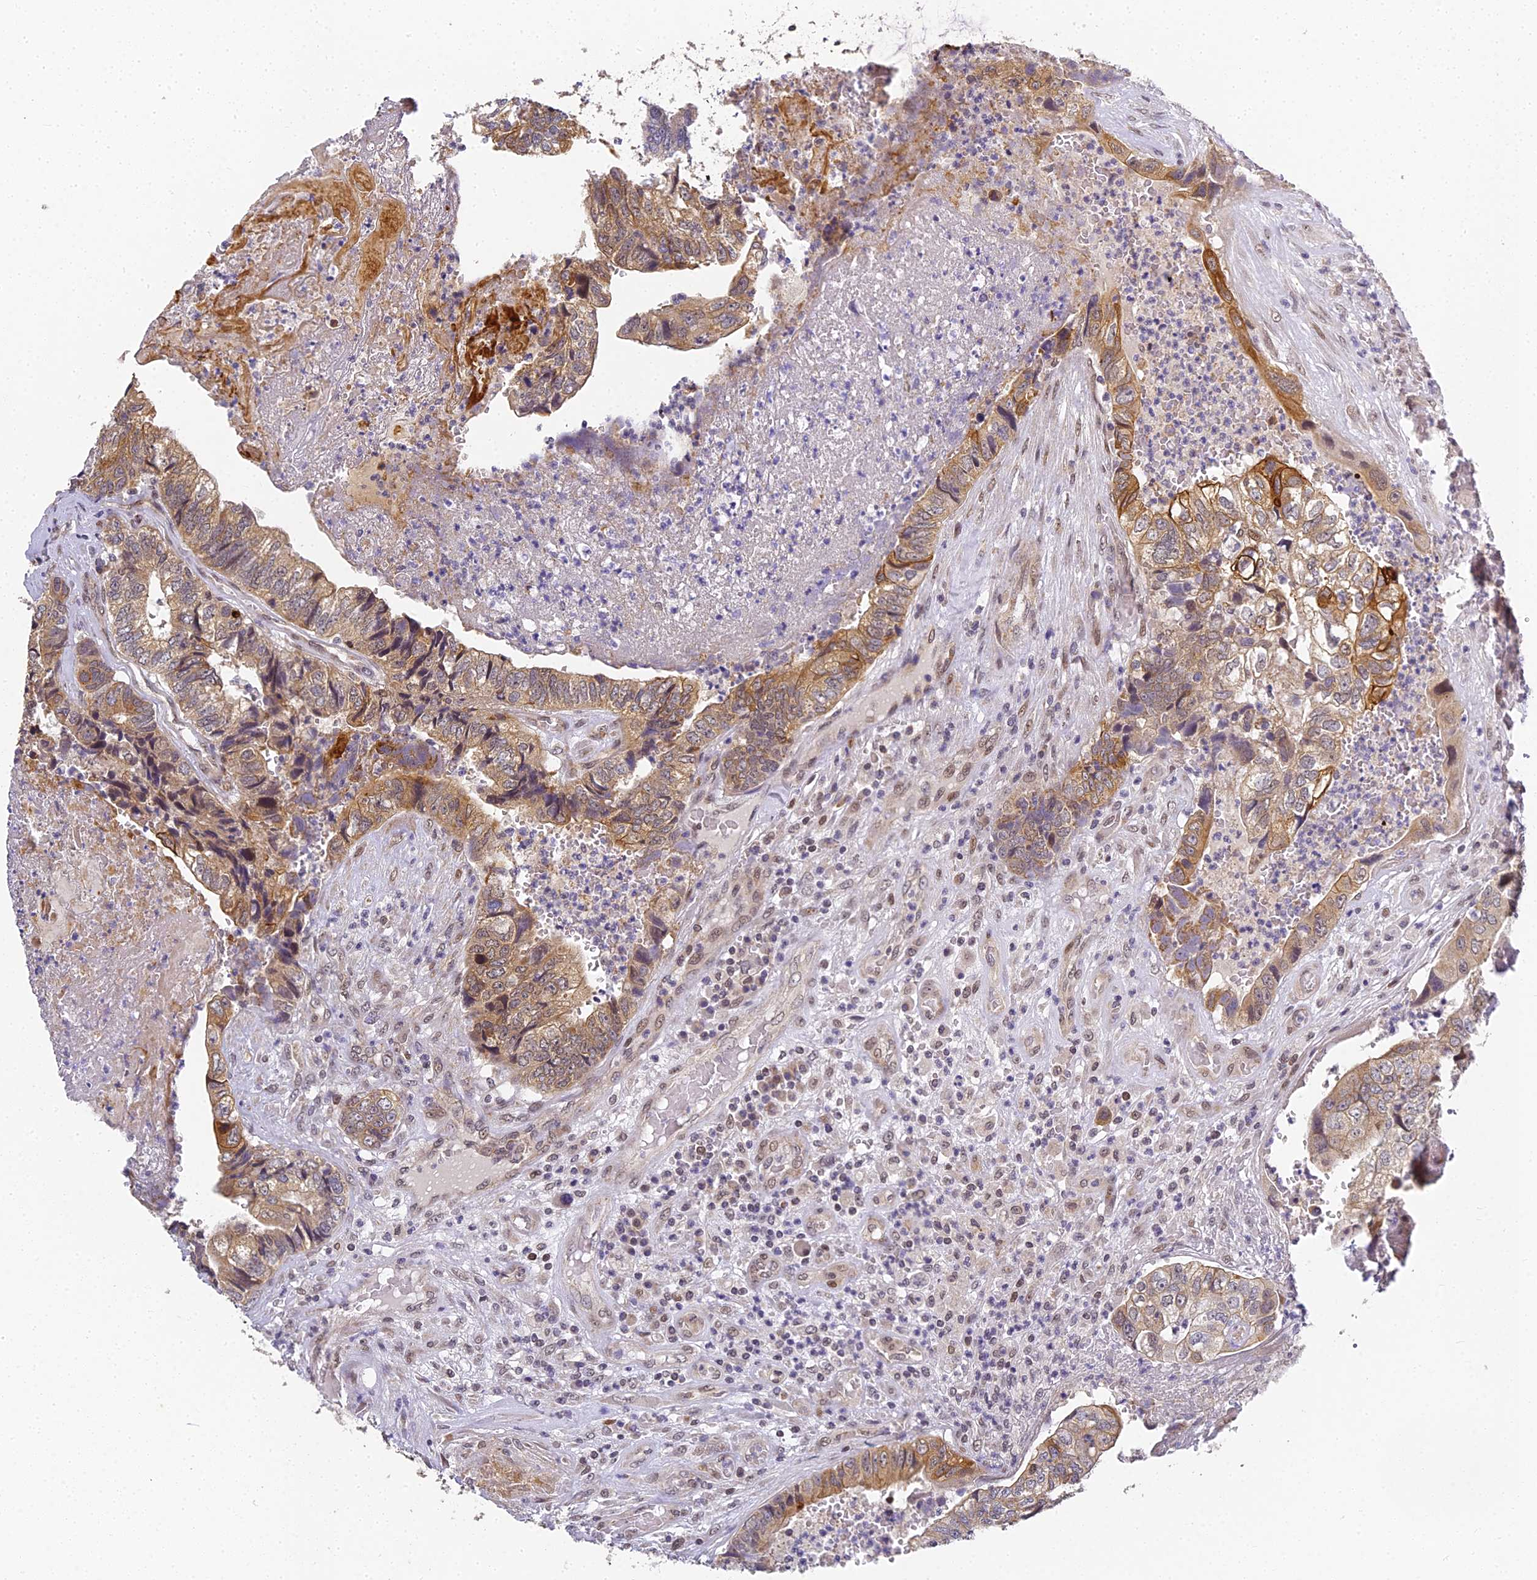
{"staining": {"intensity": "moderate", "quantity": ">75%", "location": "cytoplasmic/membranous"}, "tissue": "colorectal cancer", "cell_type": "Tumor cells", "image_type": "cancer", "snomed": [{"axis": "morphology", "description": "Adenocarcinoma, NOS"}, {"axis": "topography", "description": "Colon"}], "caption": "Immunohistochemistry (DAB) staining of human colorectal adenocarcinoma displays moderate cytoplasmic/membranous protein expression in approximately >75% of tumor cells. Using DAB (3,3'-diaminobenzidine) (brown) and hematoxylin (blue) stains, captured at high magnification using brightfield microscopy.", "gene": "DNAAF10", "patient": {"sex": "female", "age": 67}}